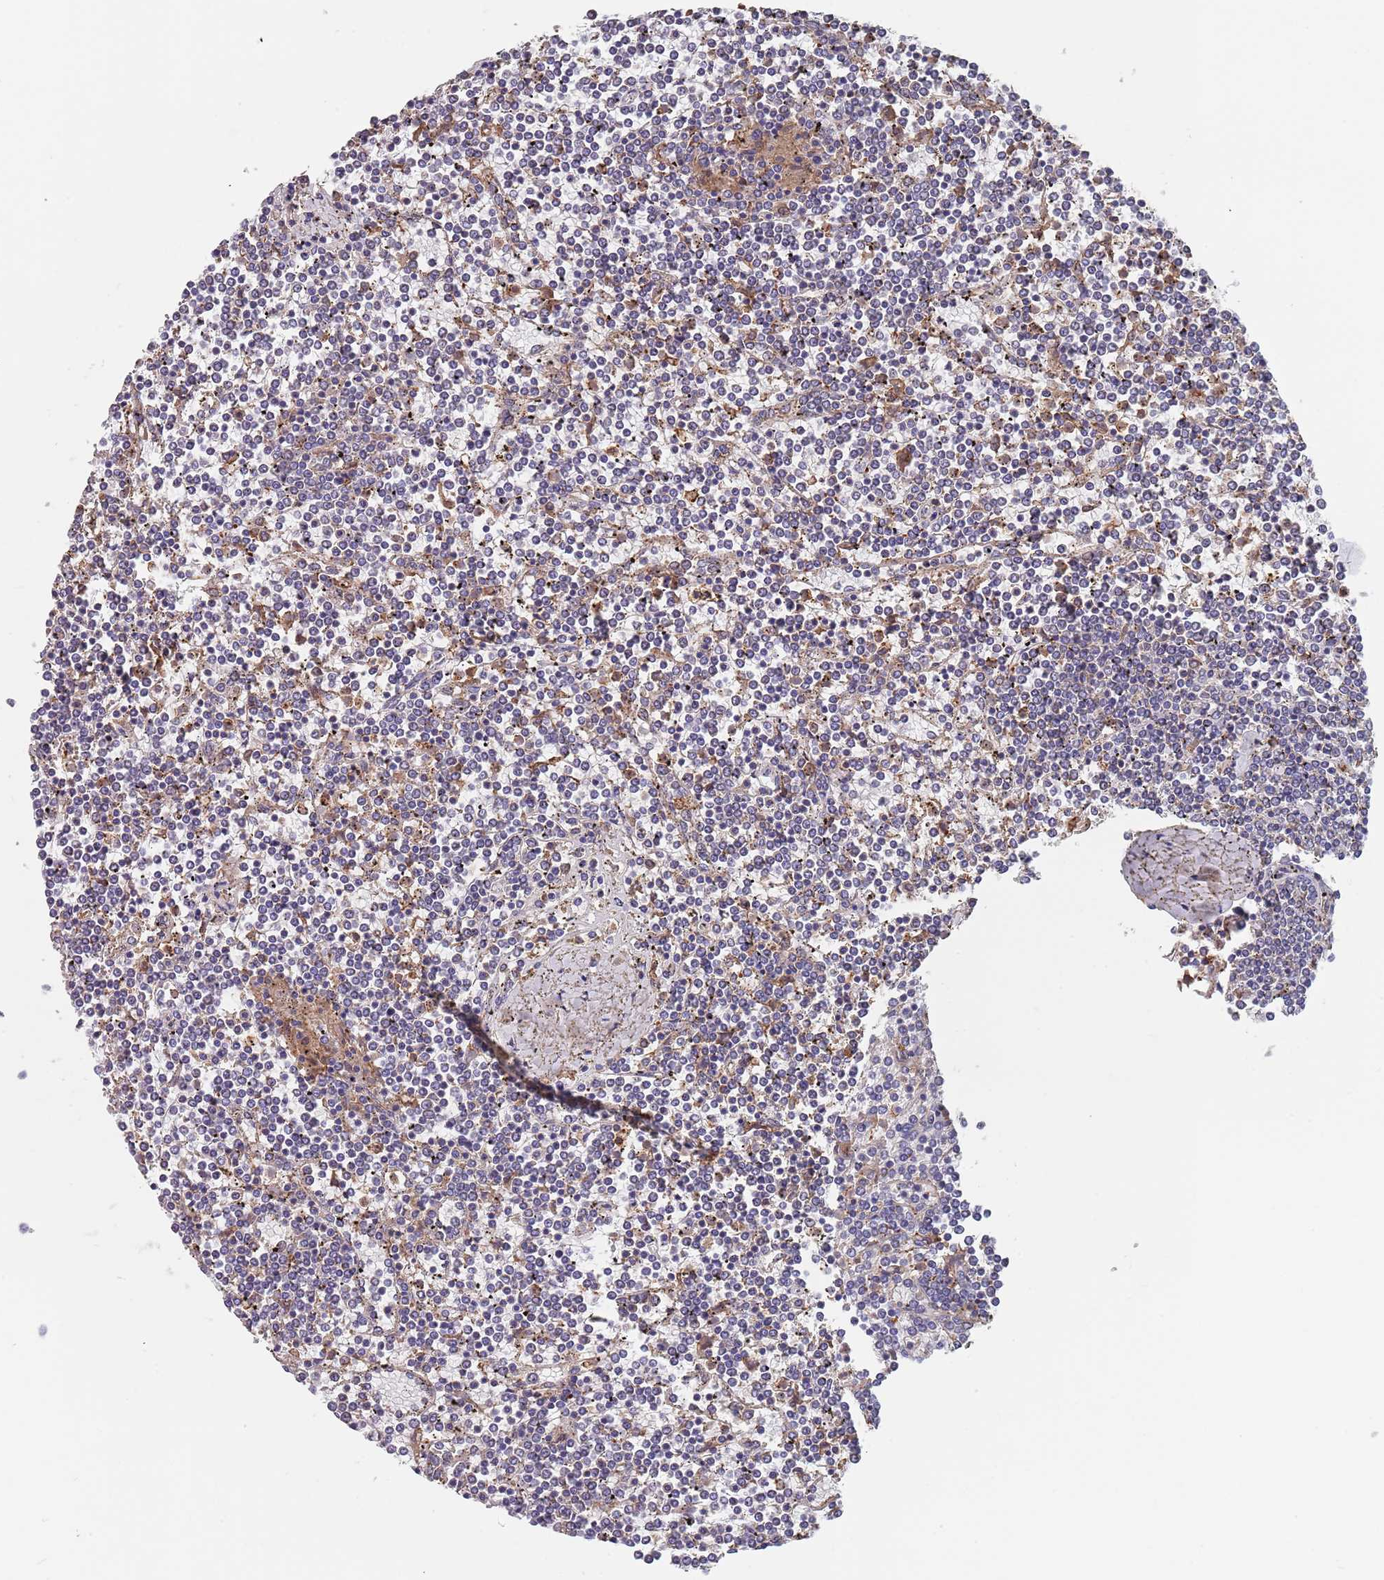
{"staining": {"intensity": "negative", "quantity": "none", "location": "none"}, "tissue": "lymphoma", "cell_type": "Tumor cells", "image_type": "cancer", "snomed": [{"axis": "morphology", "description": "Malignant lymphoma, non-Hodgkin's type, Low grade"}, {"axis": "topography", "description": "Spleen"}], "caption": "The micrograph reveals no significant expression in tumor cells of lymphoma. The staining is performed using DAB brown chromogen with nuclei counter-stained in using hematoxylin.", "gene": "DCUN1D3", "patient": {"sex": "female", "age": 19}}